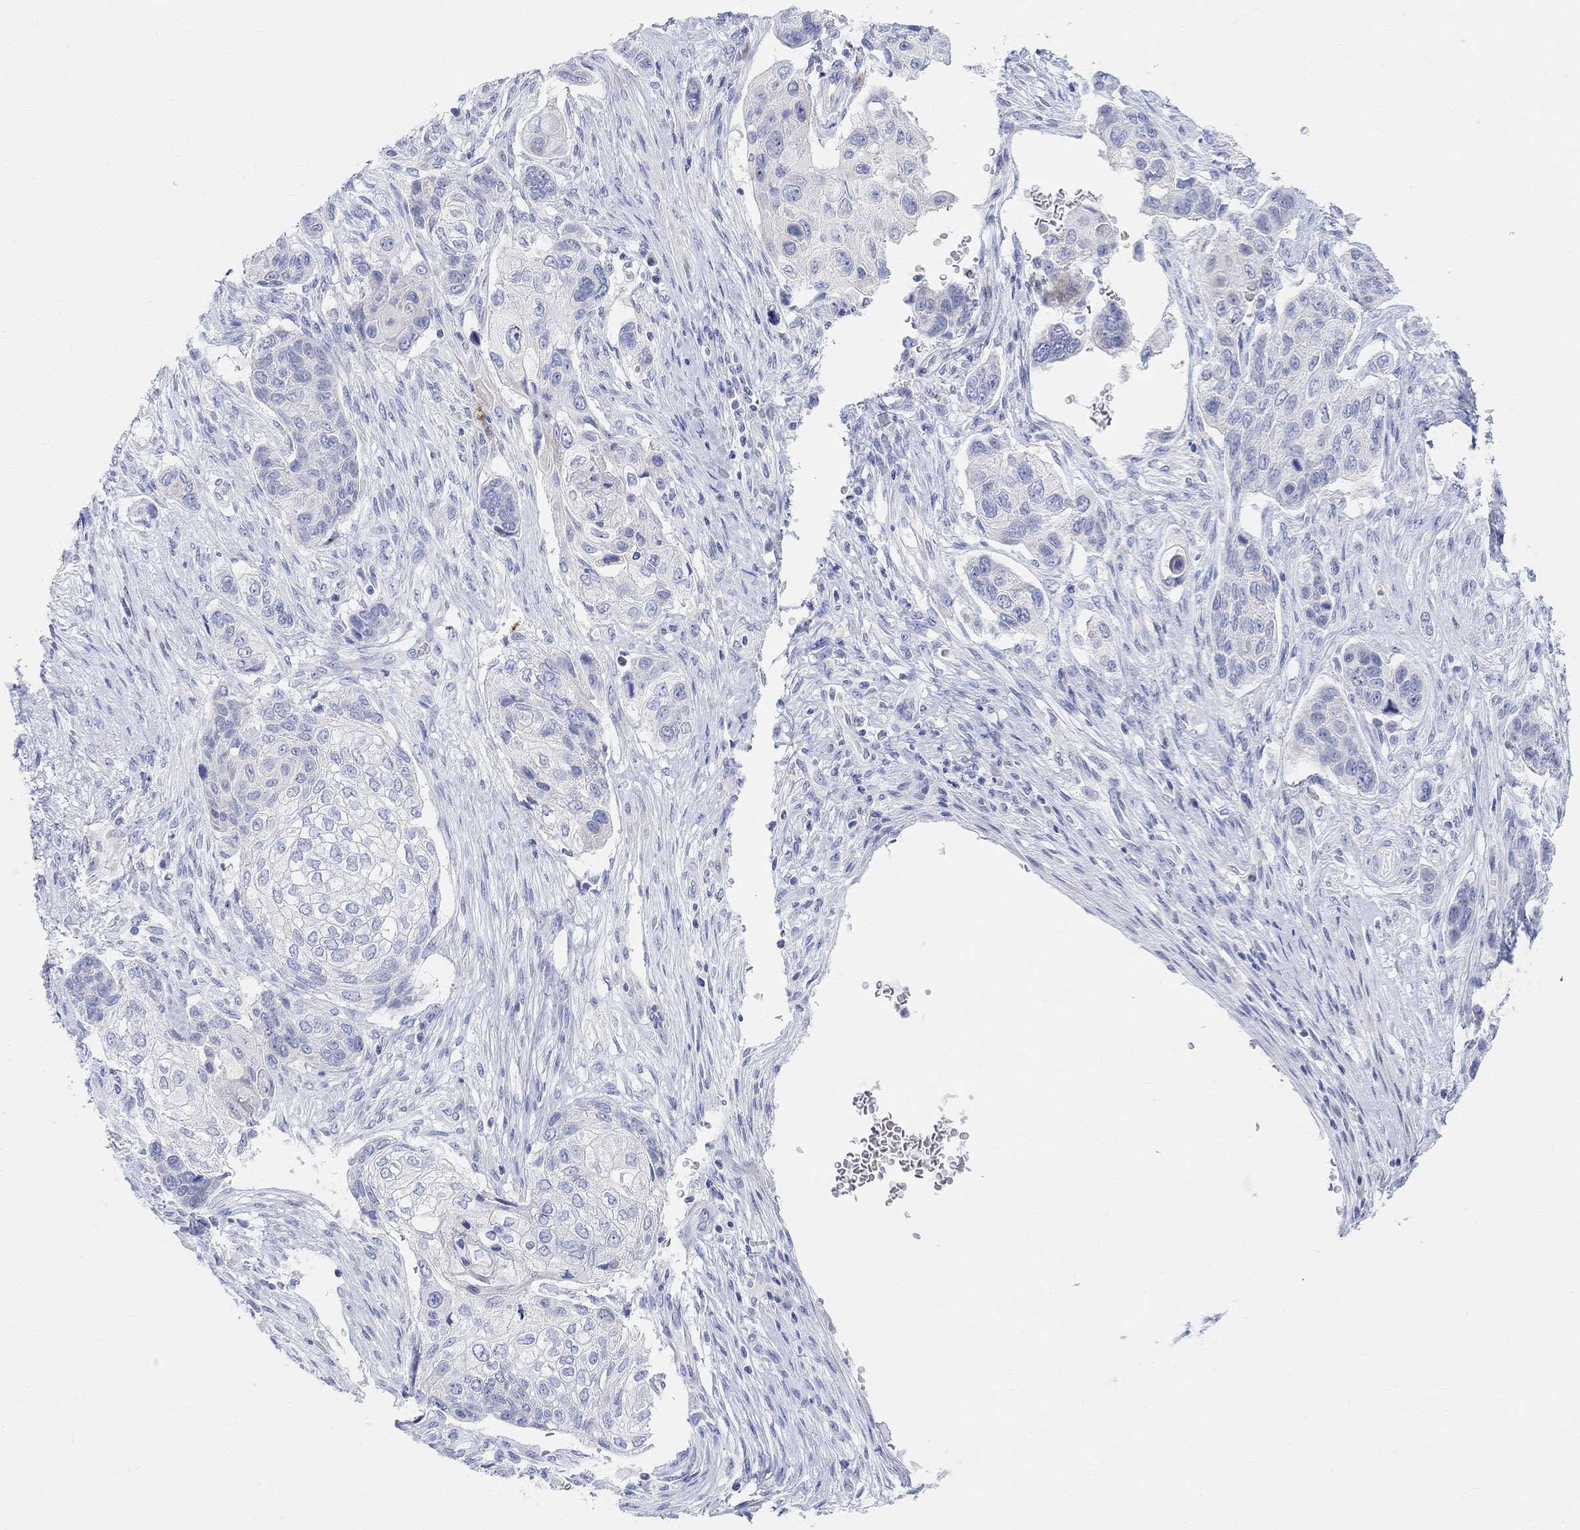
{"staining": {"intensity": "negative", "quantity": "none", "location": "none"}, "tissue": "lung cancer", "cell_type": "Tumor cells", "image_type": "cancer", "snomed": [{"axis": "morphology", "description": "Normal tissue, NOS"}, {"axis": "morphology", "description": "Squamous cell carcinoma, NOS"}, {"axis": "topography", "description": "Bronchus"}, {"axis": "topography", "description": "Lung"}], "caption": "Micrograph shows no protein positivity in tumor cells of lung cancer (squamous cell carcinoma) tissue.", "gene": "RETNLB", "patient": {"sex": "male", "age": 69}}